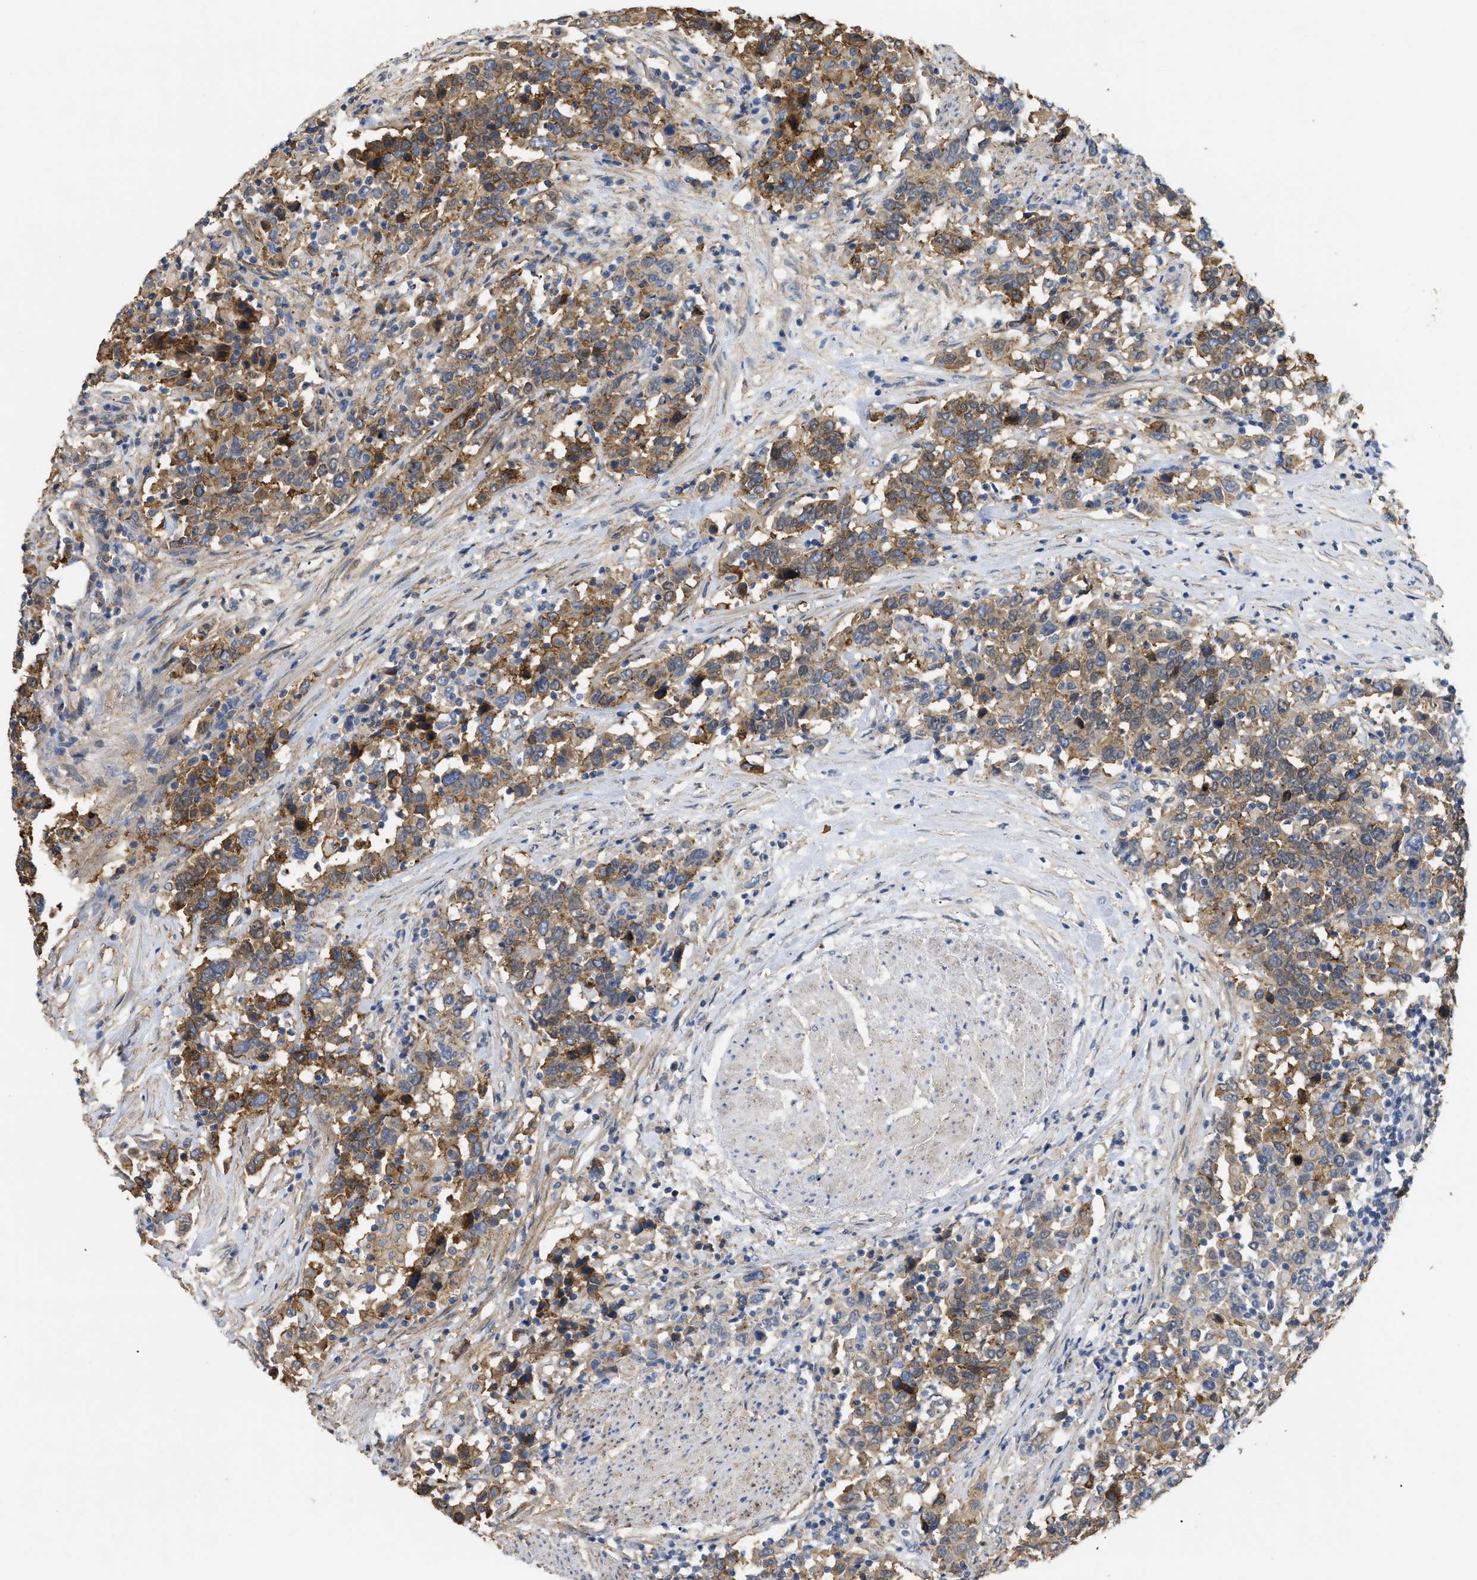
{"staining": {"intensity": "moderate", "quantity": ">75%", "location": "cytoplasmic/membranous"}, "tissue": "urothelial cancer", "cell_type": "Tumor cells", "image_type": "cancer", "snomed": [{"axis": "morphology", "description": "Urothelial carcinoma, High grade"}, {"axis": "topography", "description": "Urinary bladder"}], "caption": "High-magnification brightfield microscopy of high-grade urothelial carcinoma stained with DAB (3,3'-diaminobenzidine) (brown) and counterstained with hematoxylin (blue). tumor cells exhibit moderate cytoplasmic/membranous staining is appreciated in approximately>75% of cells. (brown staining indicates protein expression, while blue staining denotes nuclei).", "gene": "ANXA4", "patient": {"sex": "male", "age": 61}}